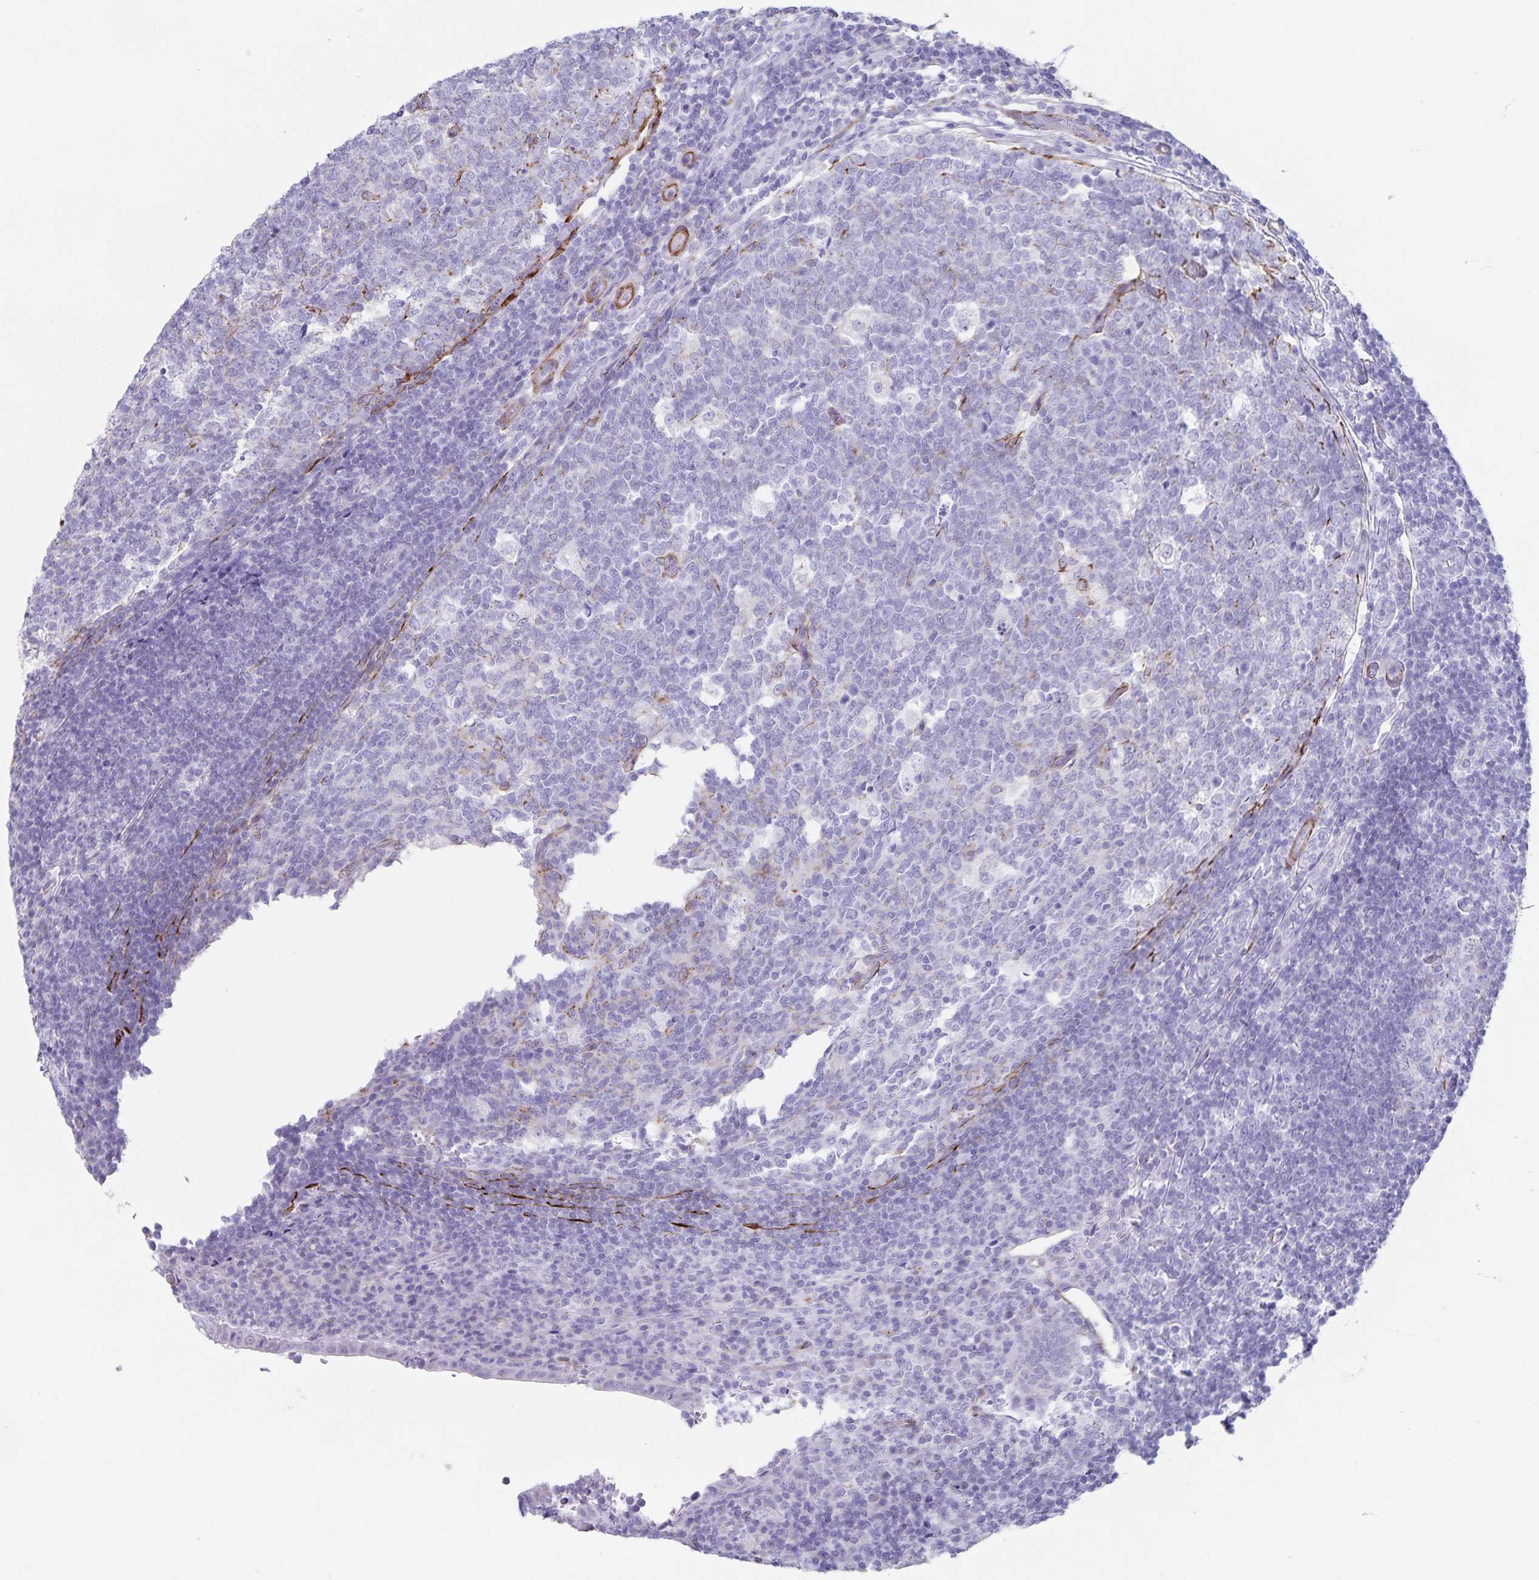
{"staining": {"intensity": "negative", "quantity": "none", "location": "none"}, "tissue": "appendix", "cell_type": "Glandular cells", "image_type": "normal", "snomed": [{"axis": "morphology", "description": "Normal tissue, NOS"}, {"axis": "topography", "description": "Appendix"}], "caption": "The micrograph exhibits no significant staining in glandular cells of appendix.", "gene": "SYNM", "patient": {"sex": "male", "age": 18}}